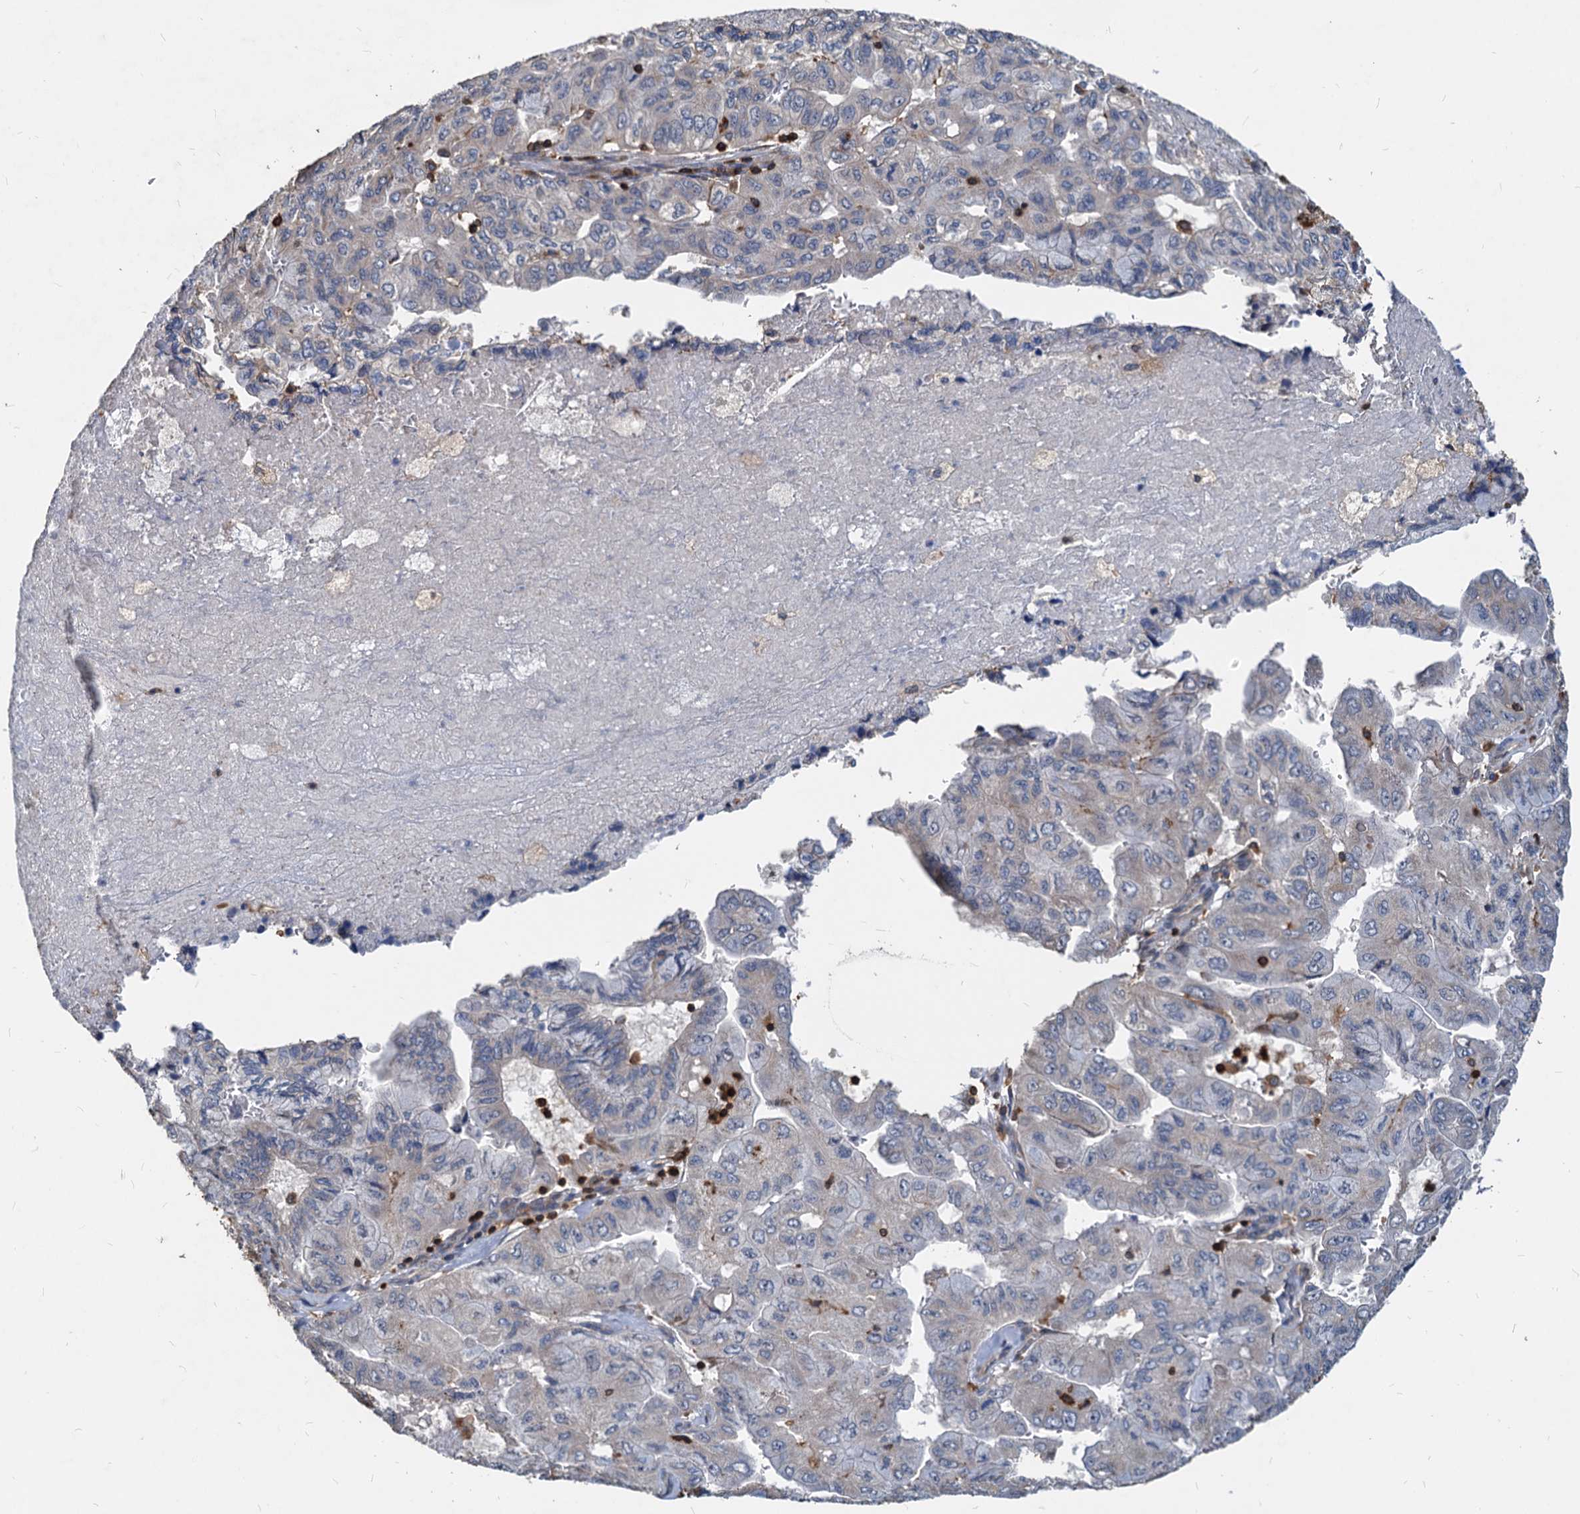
{"staining": {"intensity": "negative", "quantity": "none", "location": "none"}, "tissue": "pancreatic cancer", "cell_type": "Tumor cells", "image_type": "cancer", "snomed": [{"axis": "morphology", "description": "Adenocarcinoma, NOS"}, {"axis": "topography", "description": "Pancreas"}], "caption": "This is an immunohistochemistry micrograph of human pancreatic cancer. There is no staining in tumor cells.", "gene": "LCP2", "patient": {"sex": "male", "age": 51}}